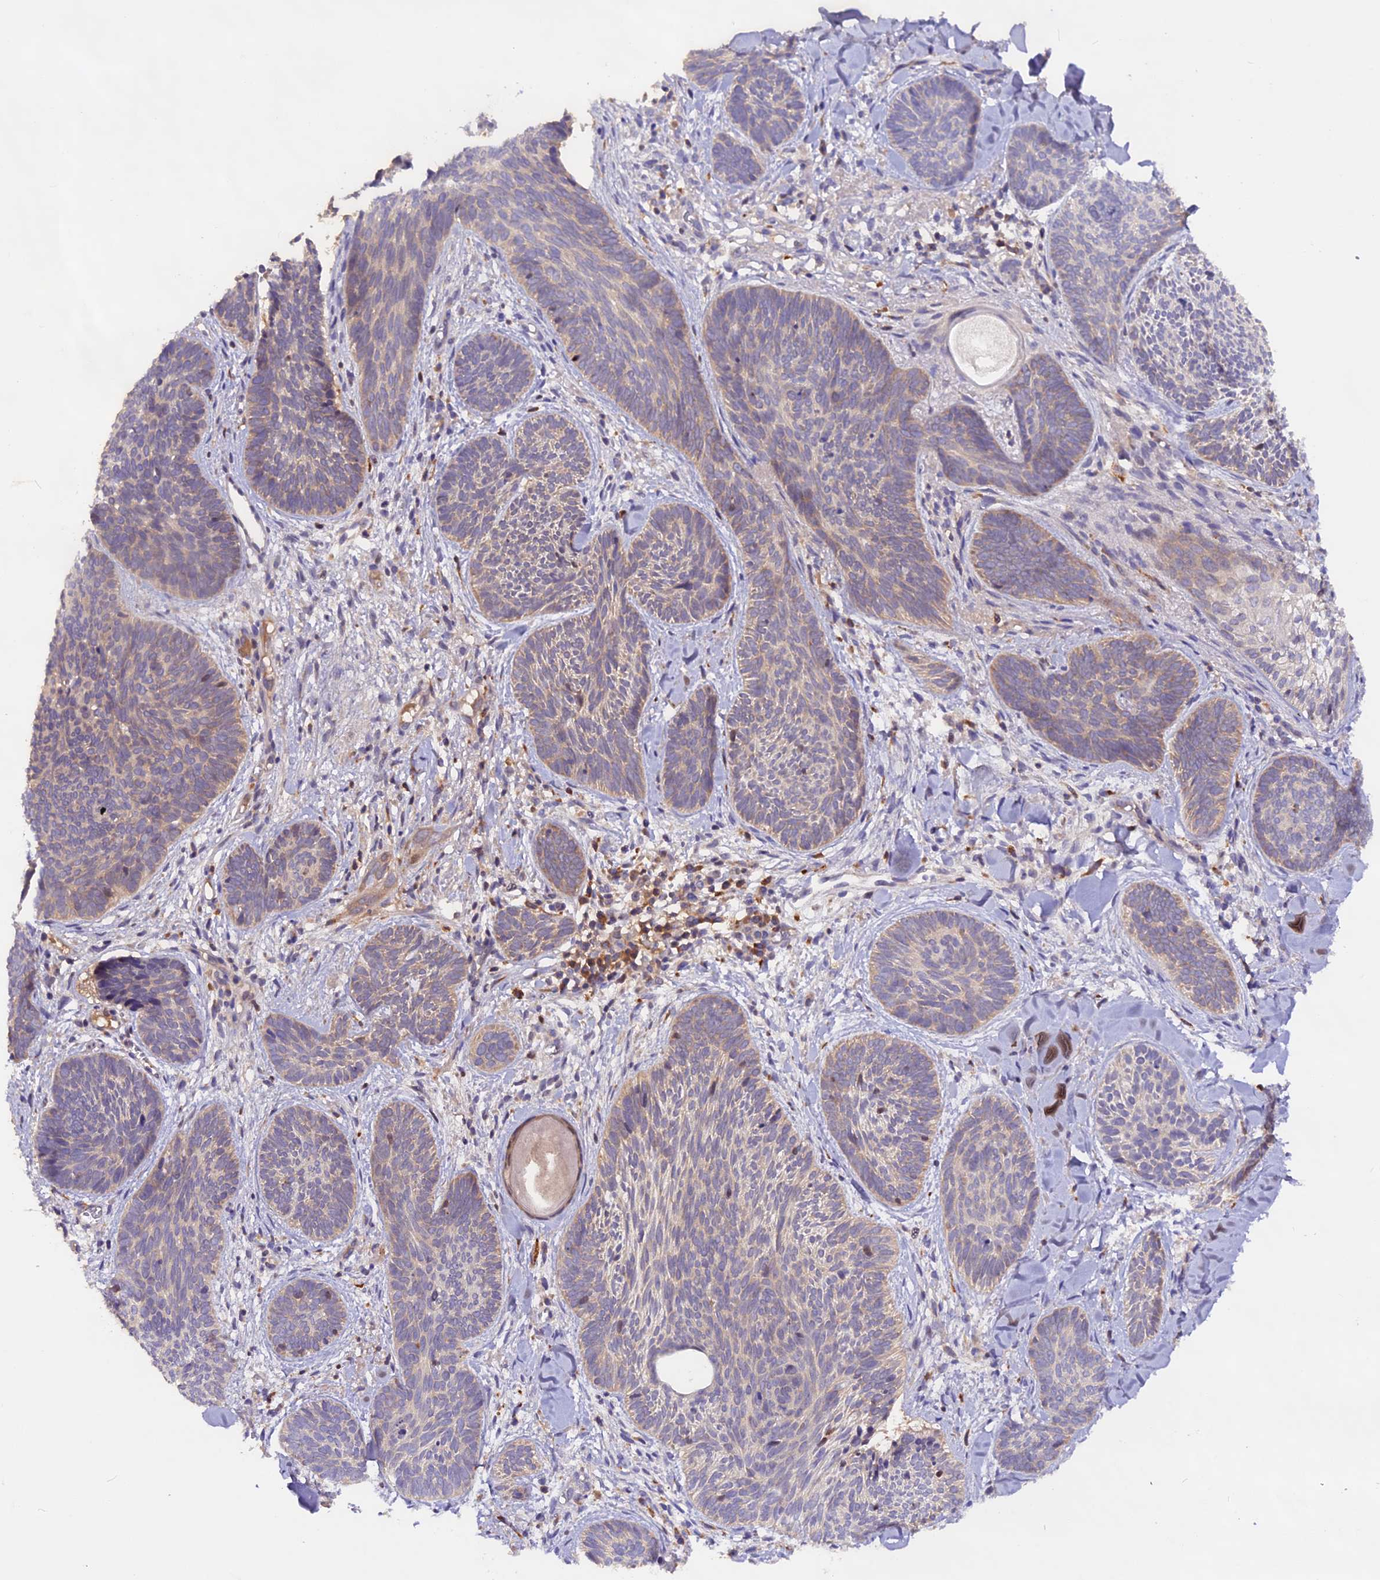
{"staining": {"intensity": "weak", "quantity": "25%-75%", "location": "cytoplasmic/membranous"}, "tissue": "skin cancer", "cell_type": "Tumor cells", "image_type": "cancer", "snomed": [{"axis": "morphology", "description": "Basal cell carcinoma"}, {"axis": "topography", "description": "Skin"}], "caption": "An image of human basal cell carcinoma (skin) stained for a protein reveals weak cytoplasmic/membranous brown staining in tumor cells. (IHC, brightfield microscopy, high magnification).", "gene": "MARK4", "patient": {"sex": "female", "age": 81}}